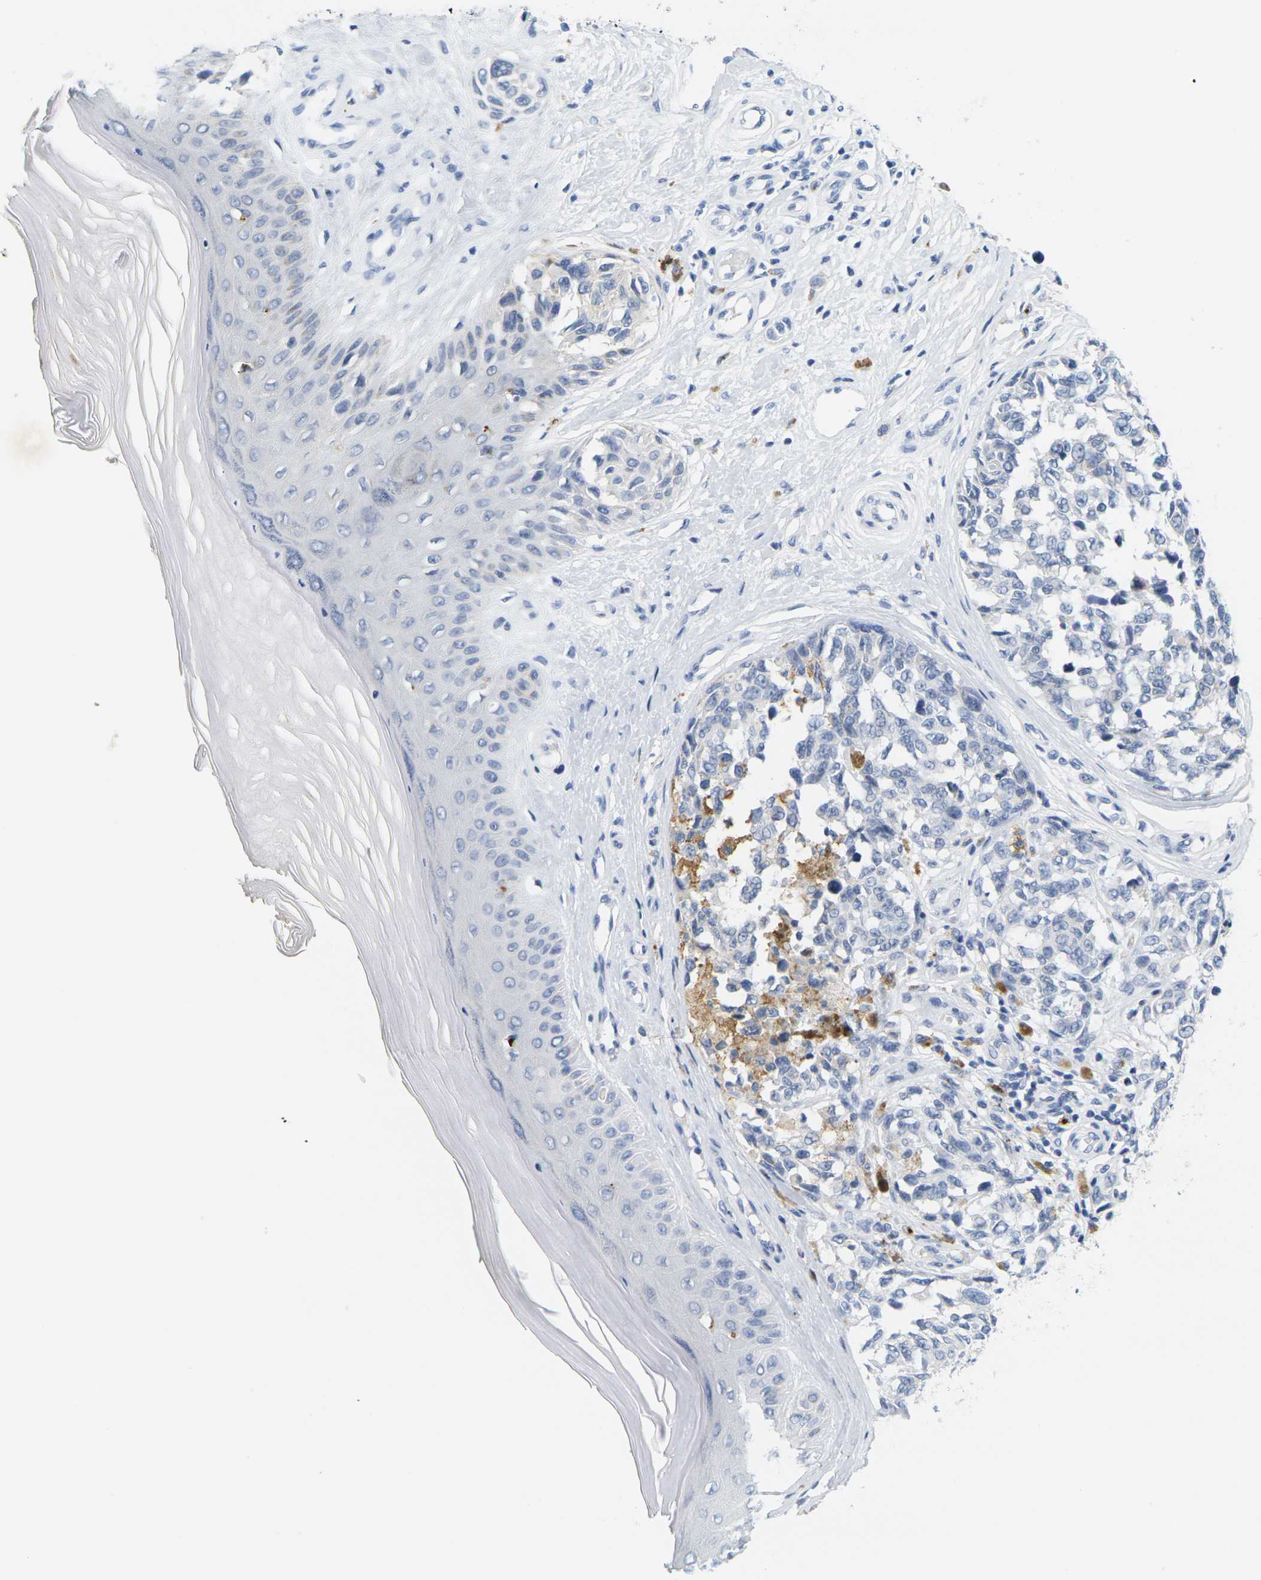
{"staining": {"intensity": "negative", "quantity": "none", "location": "none"}, "tissue": "melanoma", "cell_type": "Tumor cells", "image_type": "cancer", "snomed": [{"axis": "morphology", "description": "Malignant melanoma, NOS"}, {"axis": "topography", "description": "Skin"}], "caption": "A high-resolution photomicrograph shows immunohistochemistry staining of melanoma, which displays no significant positivity in tumor cells.", "gene": "HLA-DOB", "patient": {"sex": "female", "age": 64}}